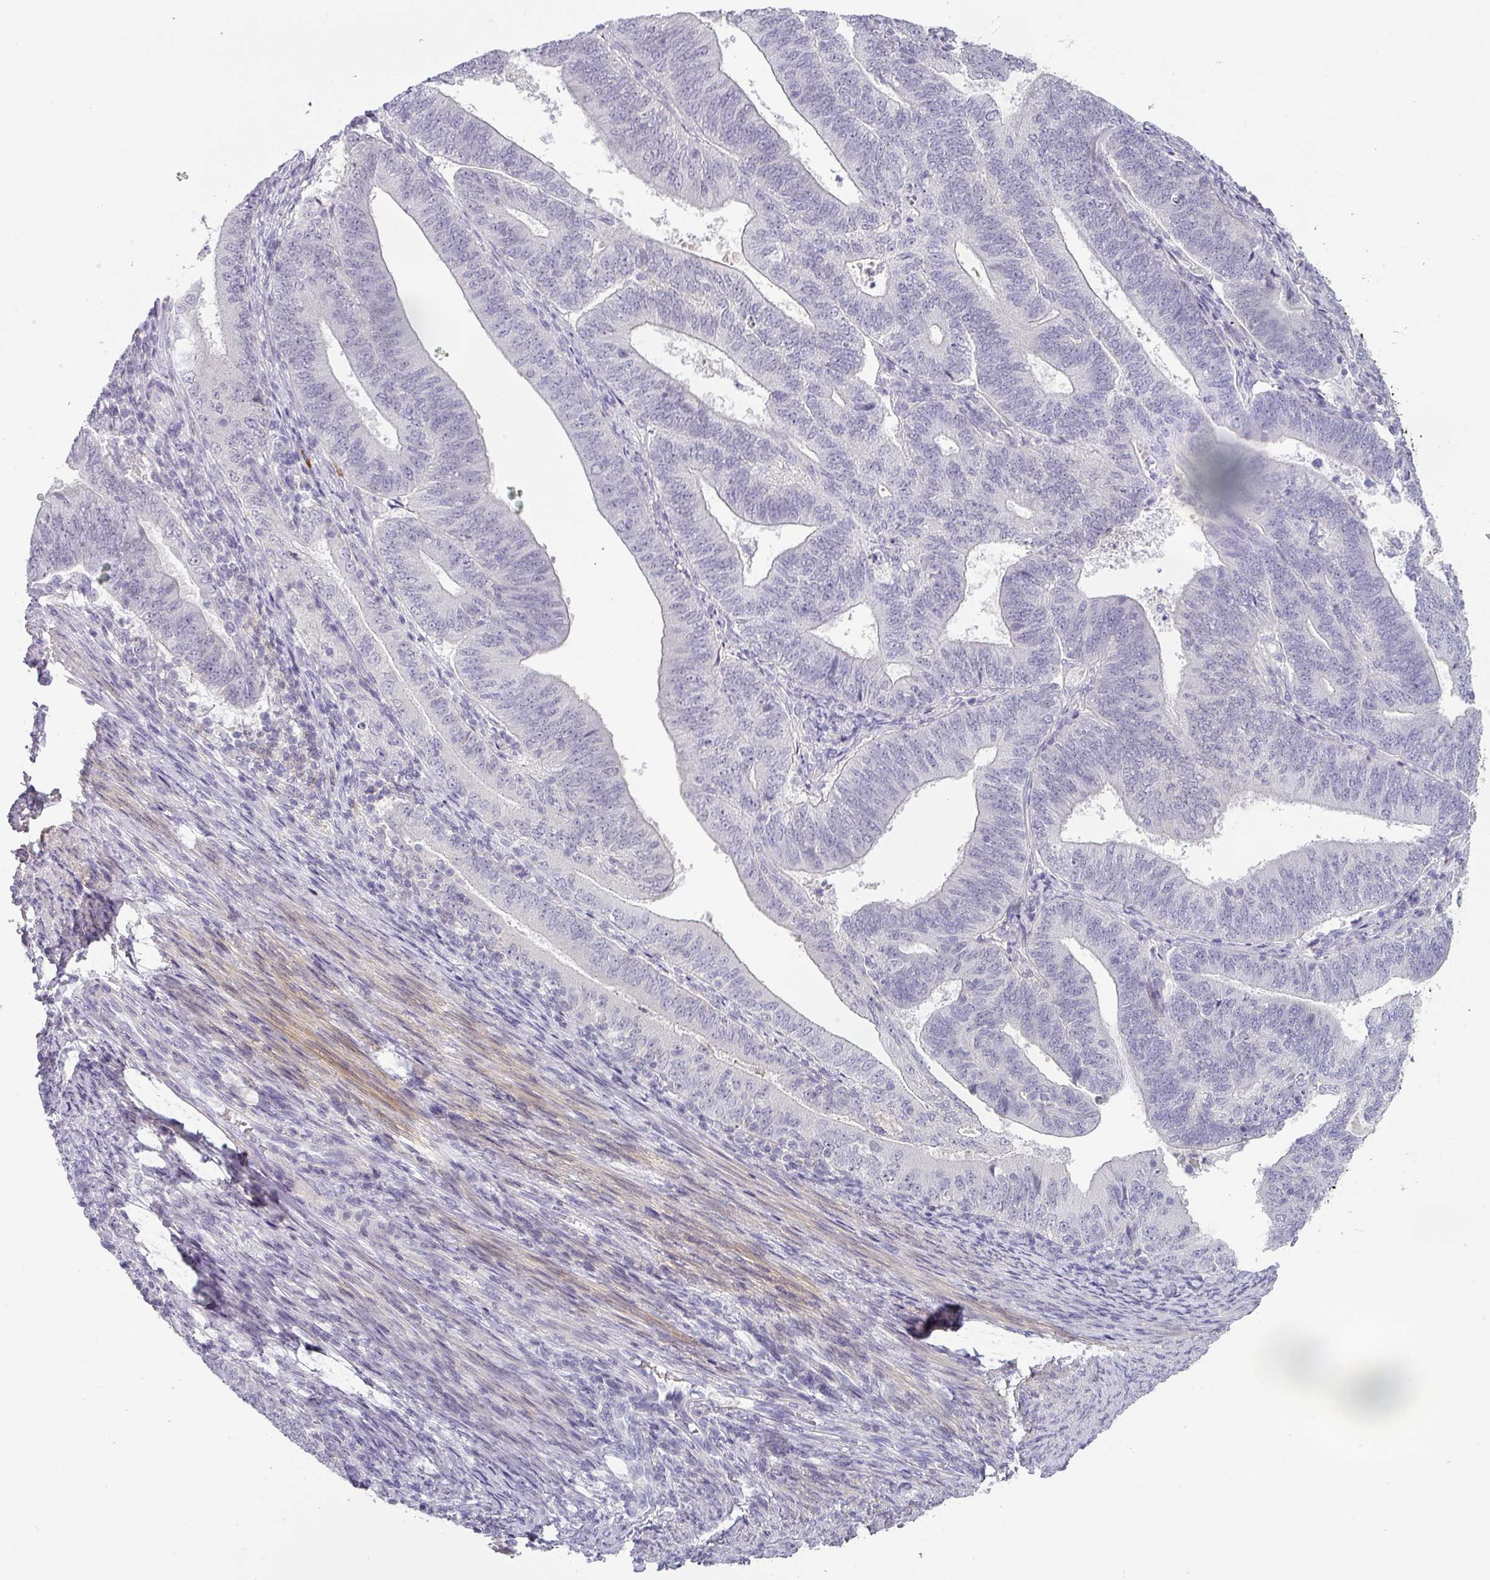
{"staining": {"intensity": "negative", "quantity": "none", "location": "none"}, "tissue": "endometrial cancer", "cell_type": "Tumor cells", "image_type": "cancer", "snomed": [{"axis": "morphology", "description": "Adenocarcinoma, NOS"}, {"axis": "topography", "description": "Endometrium"}], "caption": "Endometrial cancer was stained to show a protein in brown. There is no significant positivity in tumor cells. (DAB IHC, high magnification).", "gene": "BTLA", "patient": {"sex": "female", "age": 70}}